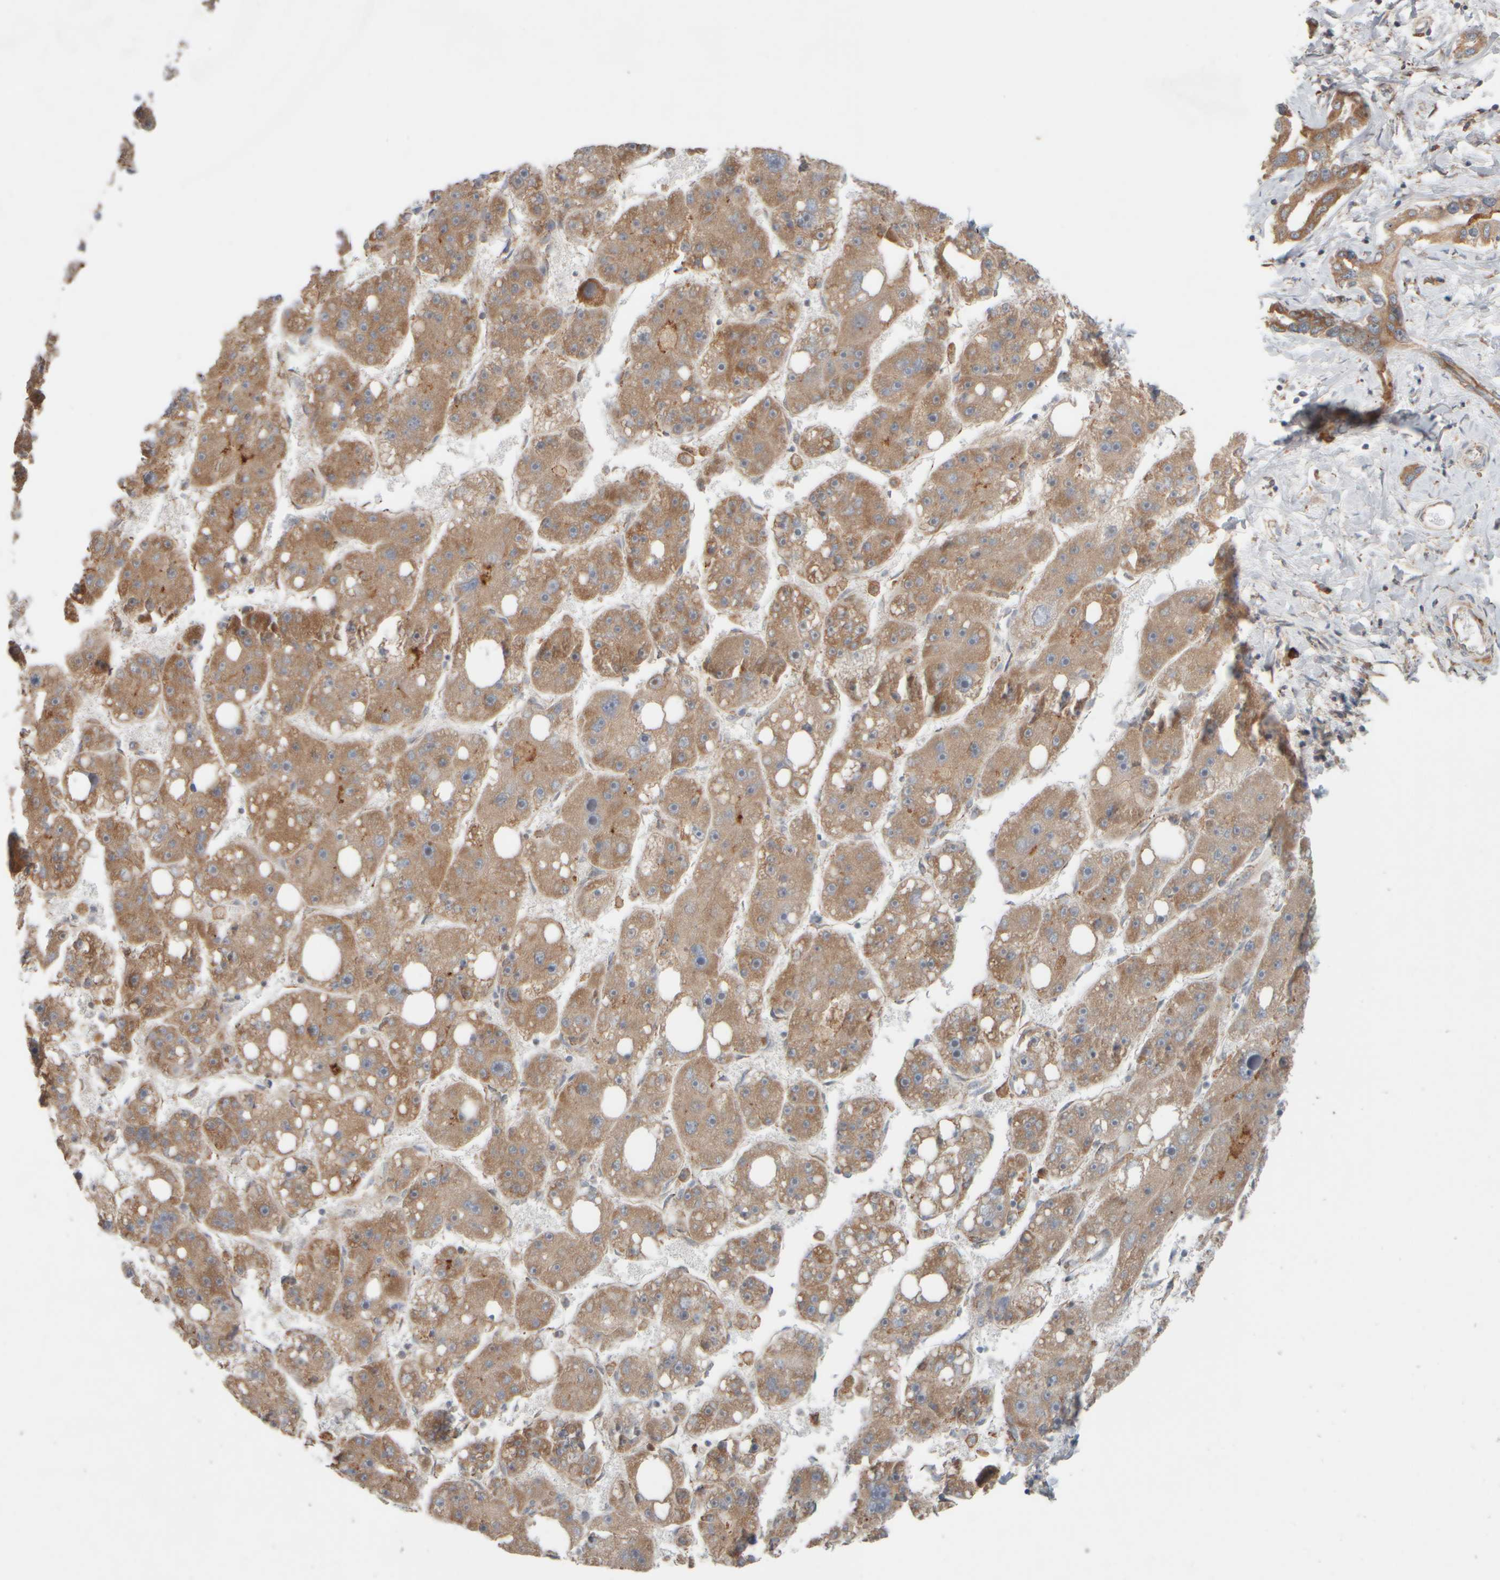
{"staining": {"intensity": "moderate", "quantity": ">75%", "location": "cytoplasmic/membranous"}, "tissue": "liver cancer", "cell_type": "Tumor cells", "image_type": "cancer", "snomed": [{"axis": "morphology", "description": "Carcinoma, Hepatocellular, NOS"}, {"axis": "topography", "description": "Liver"}], "caption": "Hepatocellular carcinoma (liver) stained with immunohistochemistry shows moderate cytoplasmic/membranous staining in approximately >75% of tumor cells.", "gene": "EIF2B3", "patient": {"sex": "female", "age": 61}}